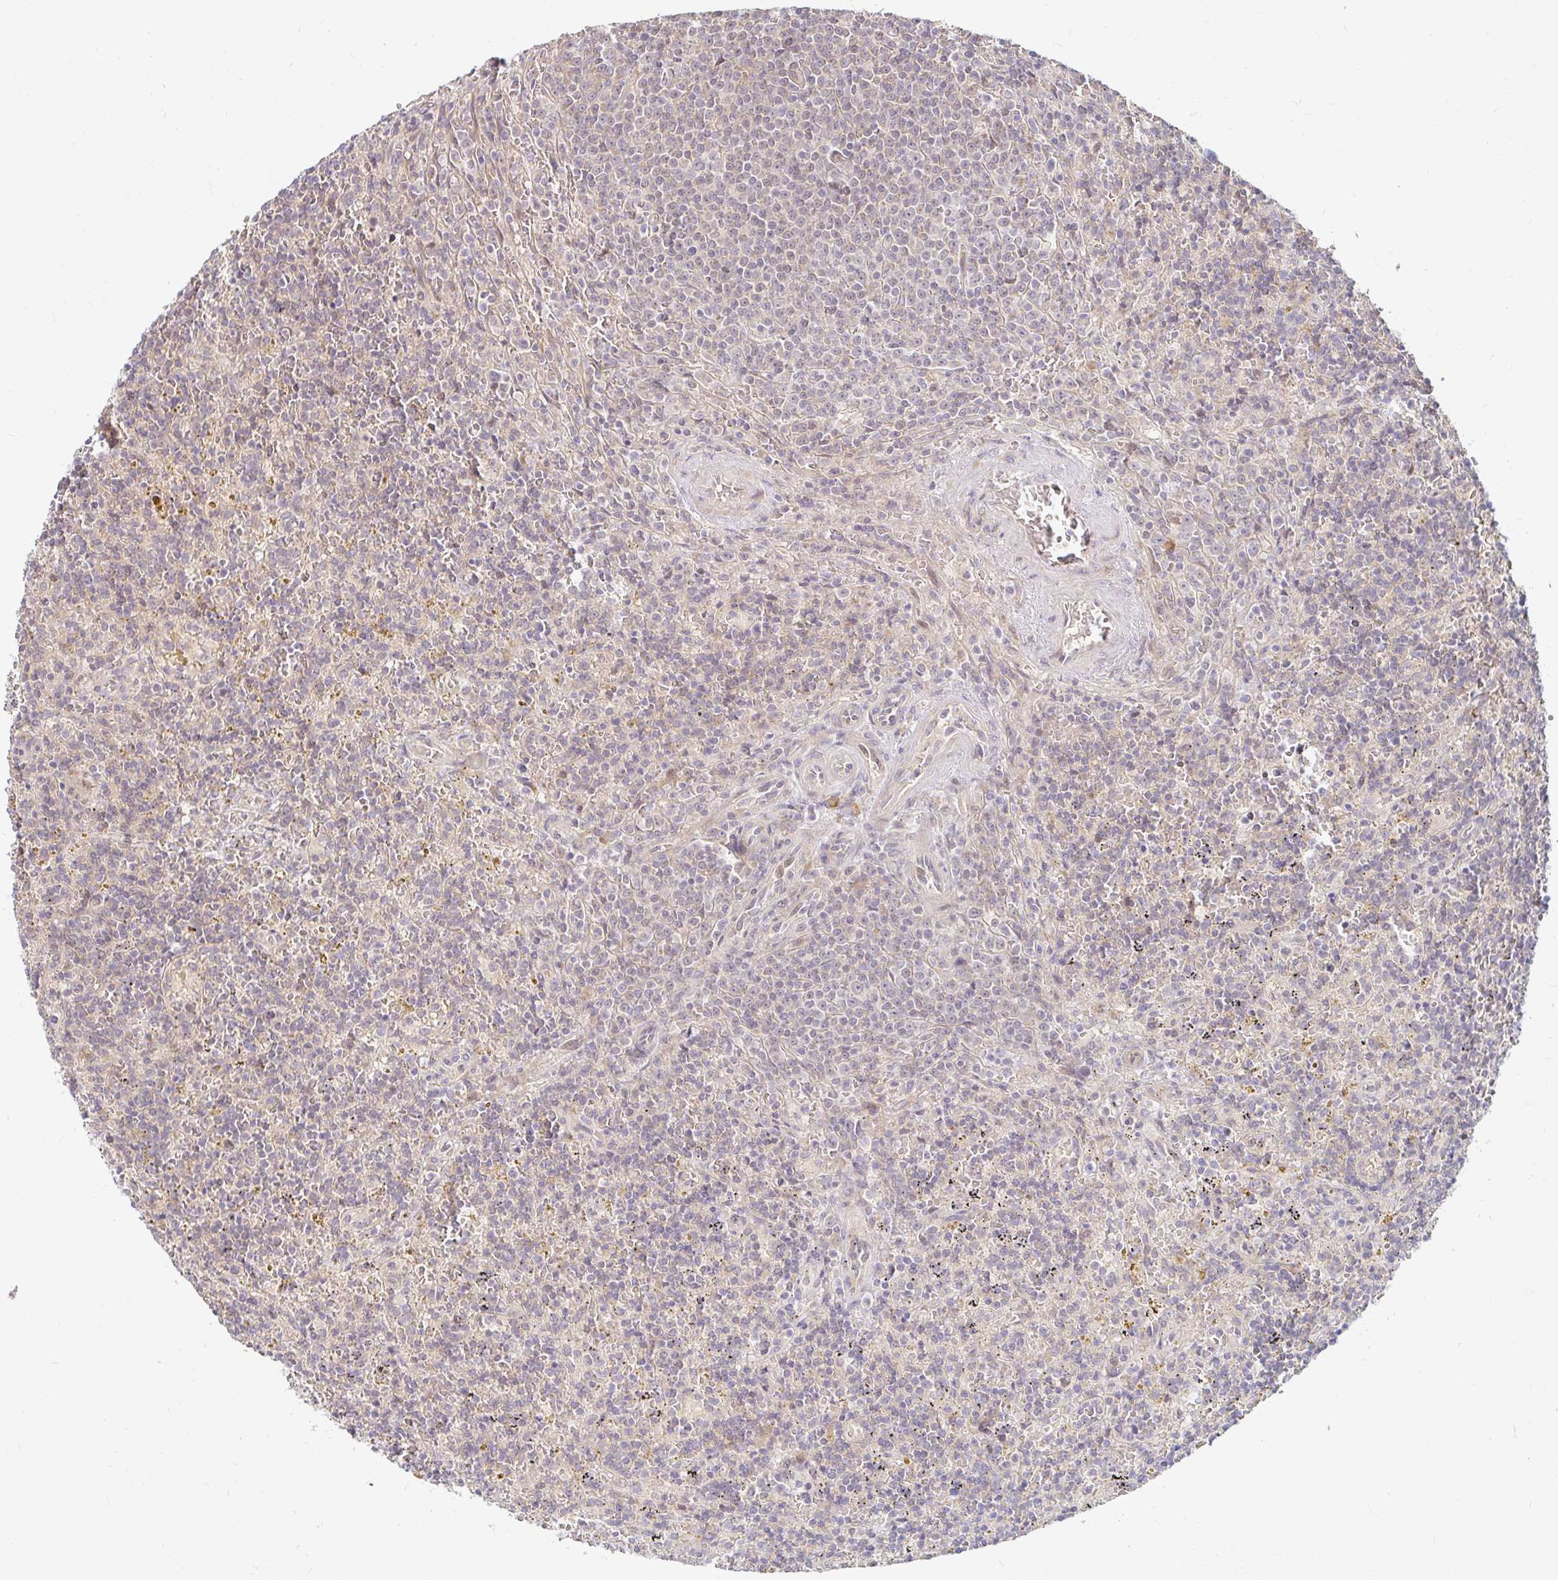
{"staining": {"intensity": "negative", "quantity": "none", "location": "none"}, "tissue": "lymphoma", "cell_type": "Tumor cells", "image_type": "cancer", "snomed": [{"axis": "morphology", "description": "Malignant lymphoma, non-Hodgkin's type, Low grade"}, {"axis": "topography", "description": "Spleen"}], "caption": "DAB immunohistochemical staining of human malignant lymphoma, non-Hodgkin's type (low-grade) displays no significant positivity in tumor cells. (DAB immunohistochemistry (IHC), high magnification).", "gene": "CAST", "patient": {"sex": "male", "age": 67}}